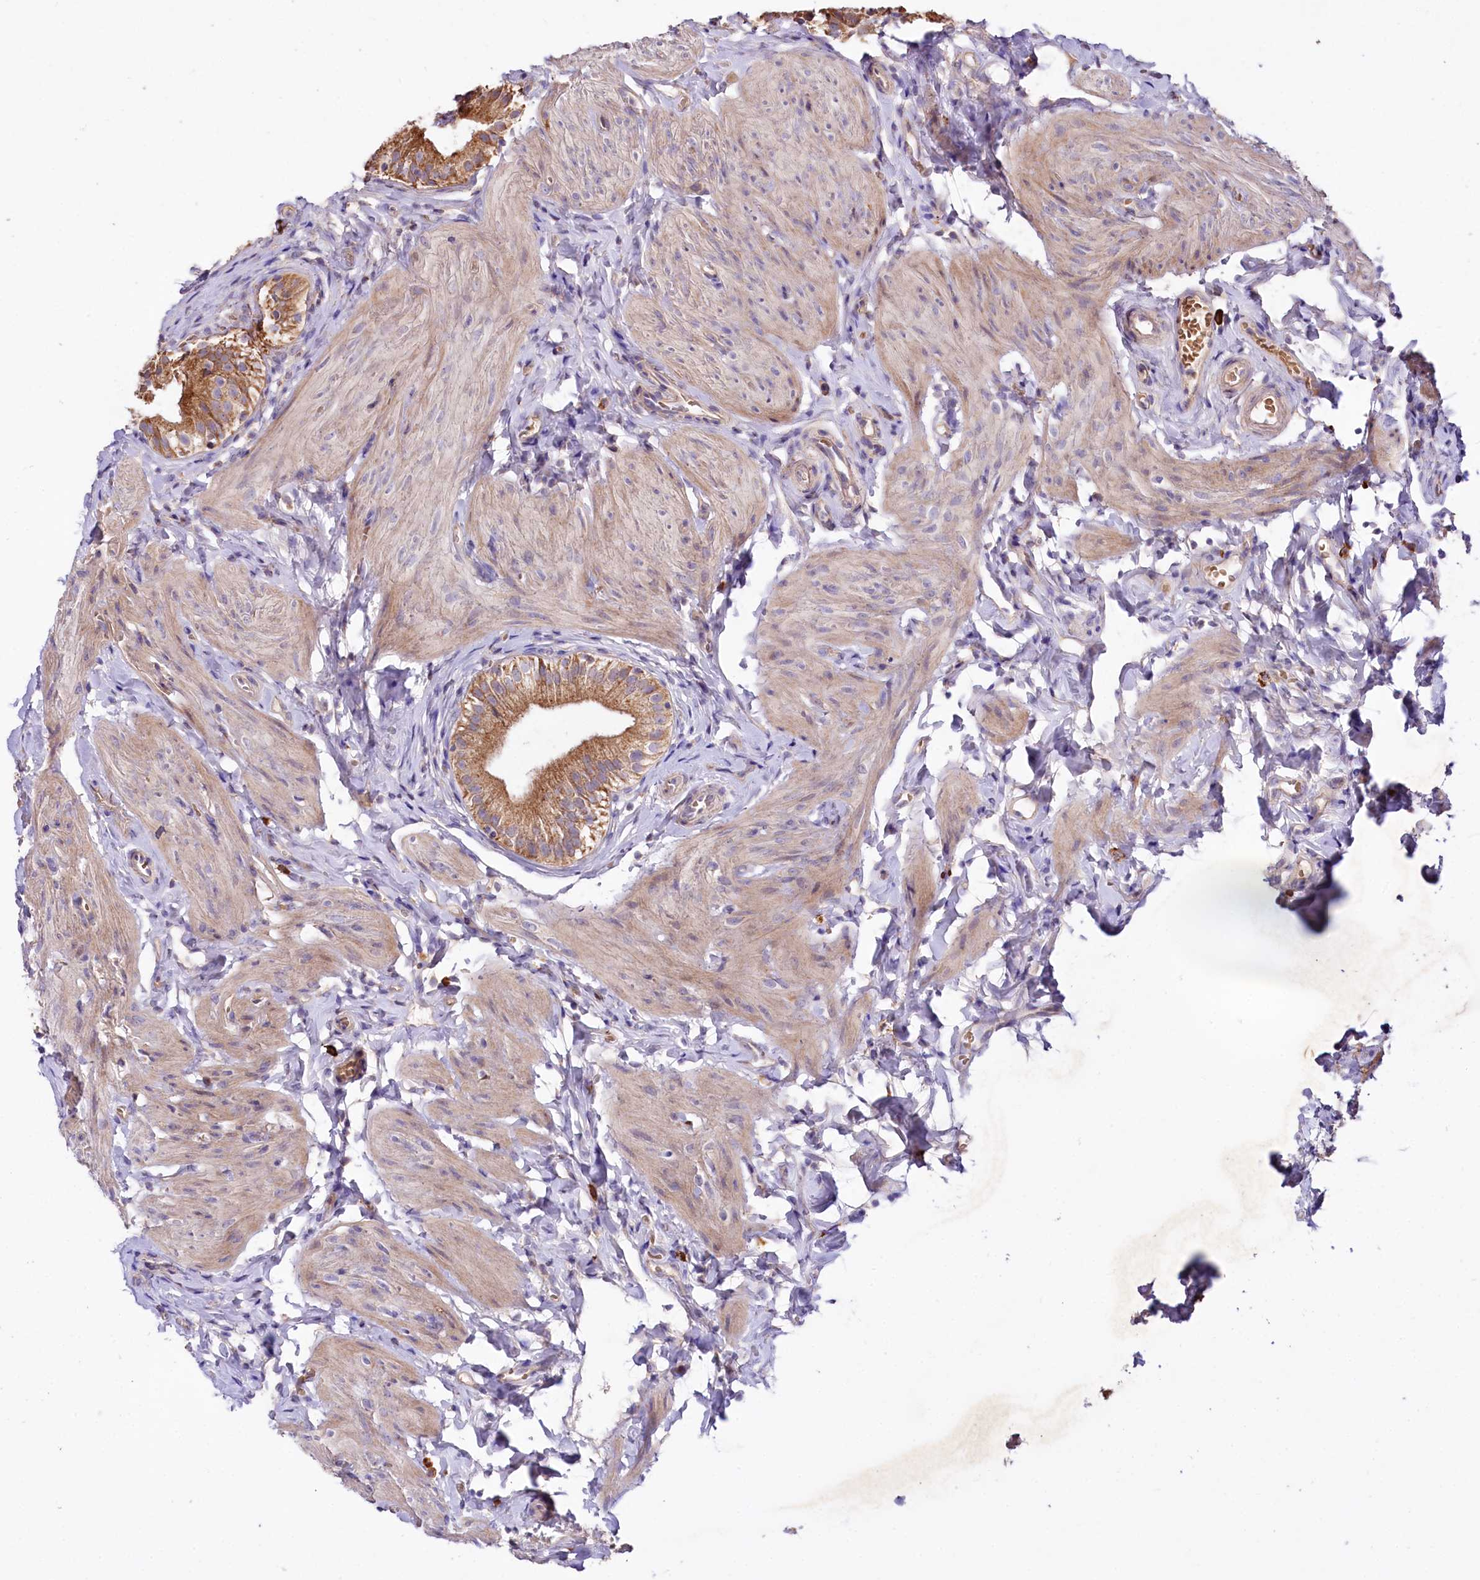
{"staining": {"intensity": "moderate", "quantity": ">75%", "location": "cytoplasmic/membranous"}, "tissue": "gallbladder", "cell_type": "Glandular cells", "image_type": "normal", "snomed": [{"axis": "morphology", "description": "Normal tissue, NOS"}, {"axis": "topography", "description": "Gallbladder"}], "caption": "Immunohistochemistry (IHC) image of benign human gallbladder stained for a protein (brown), which displays medium levels of moderate cytoplasmic/membranous staining in about >75% of glandular cells.", "gene": "ZNF45", "patient": {"sex": "female", "age": 47}}